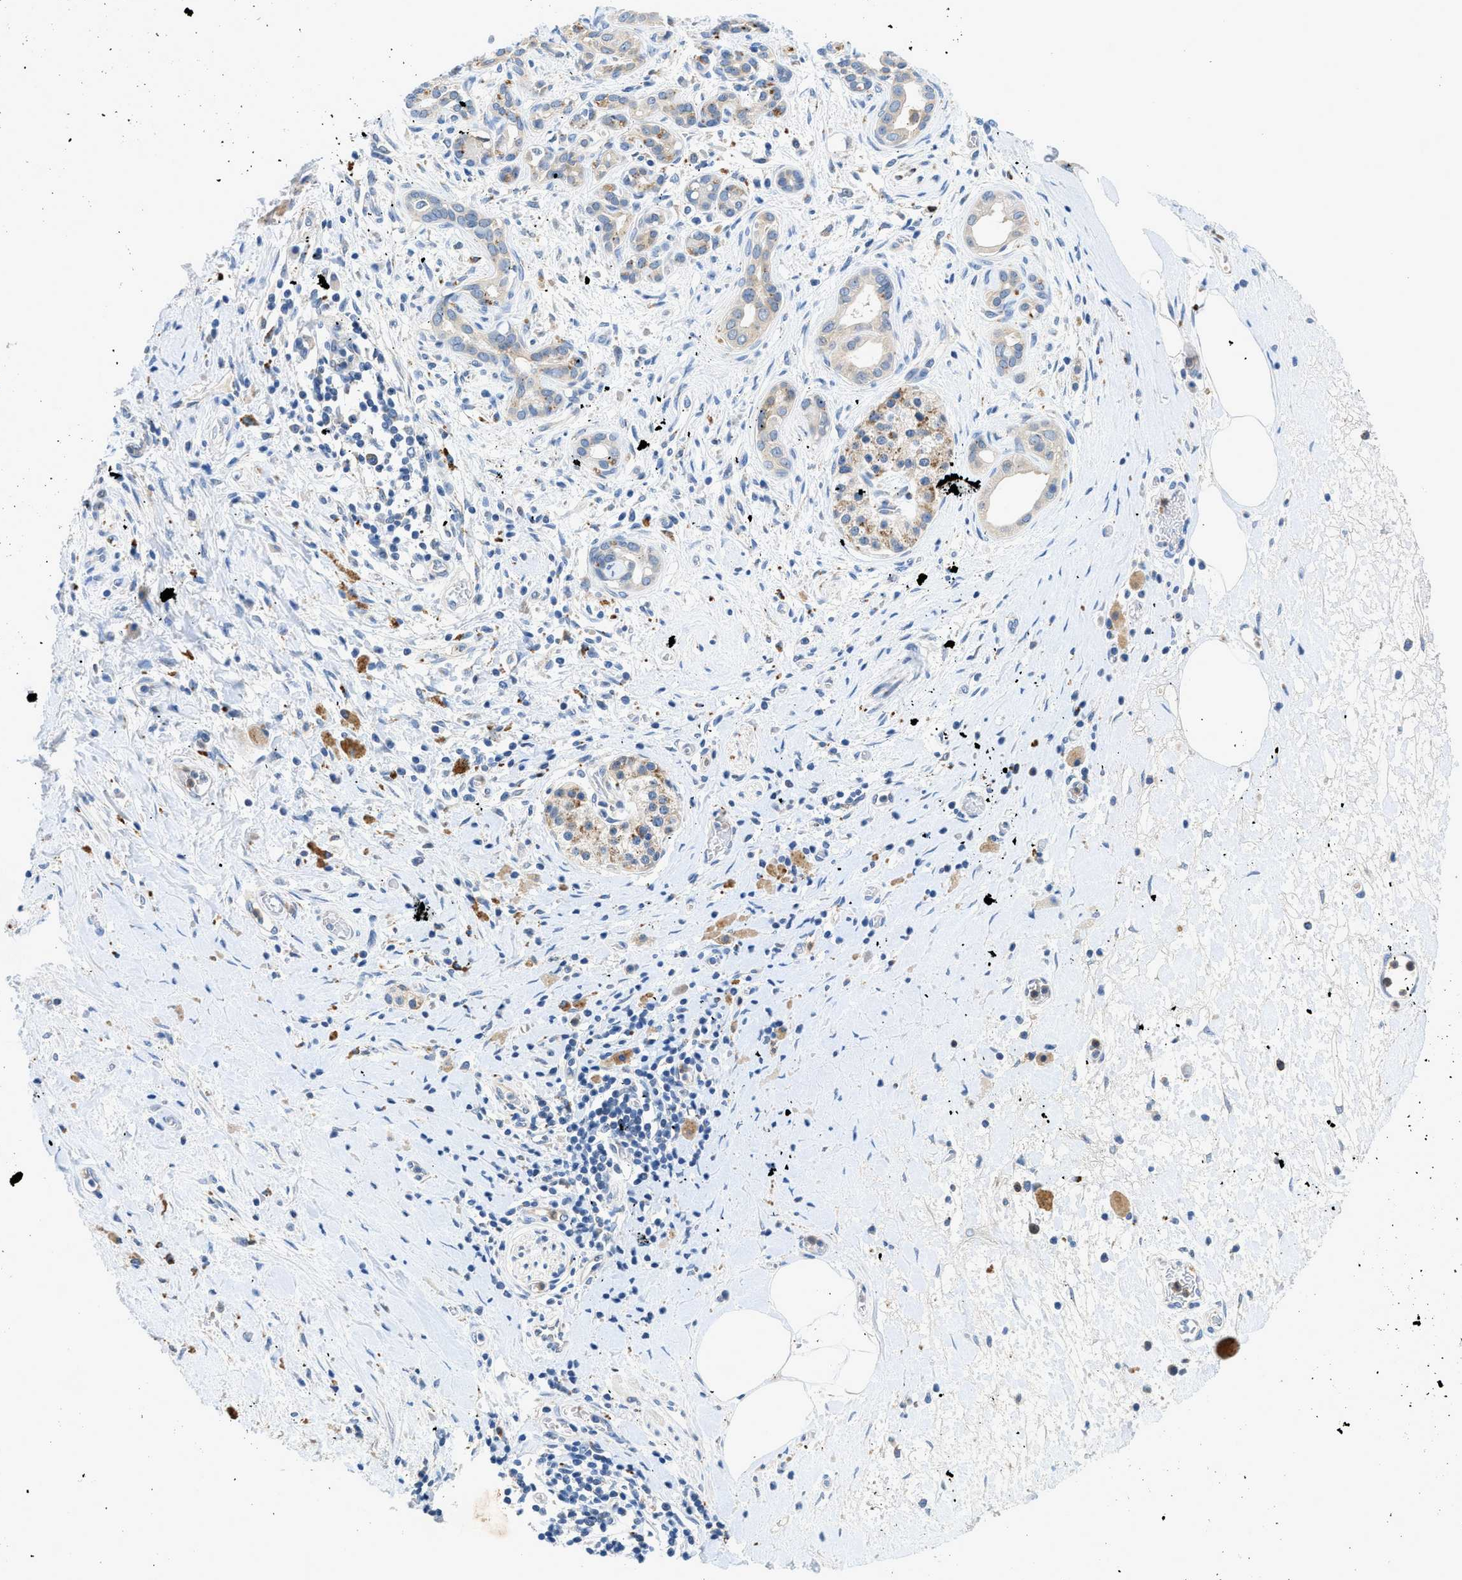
{"staining": {"intensity": "weak", "quantity": "<25%", "location": "cytoplasmic/membranous"}, "tissue": "pancreatic cancer", "cell_type": "Tumor cells", "image_type": "cancer", "snomed": [{"axis": "morphology", "description": "Adenocarcinoma, NOS"}, {"axis": "topography", "description": "Pancreas"}], "caption": "High power microscopy histopathology image of an immunohistochemistry (IHC) photomicrograph of pancreatic cancer, revealing no significant staining in tumor cells. The staining is performed using DAB brown chromogen with nuclei counter-stained in using hematoxylin.", "gene": "ADGRE3", "patient": {"sex": "male", "age": 55}}